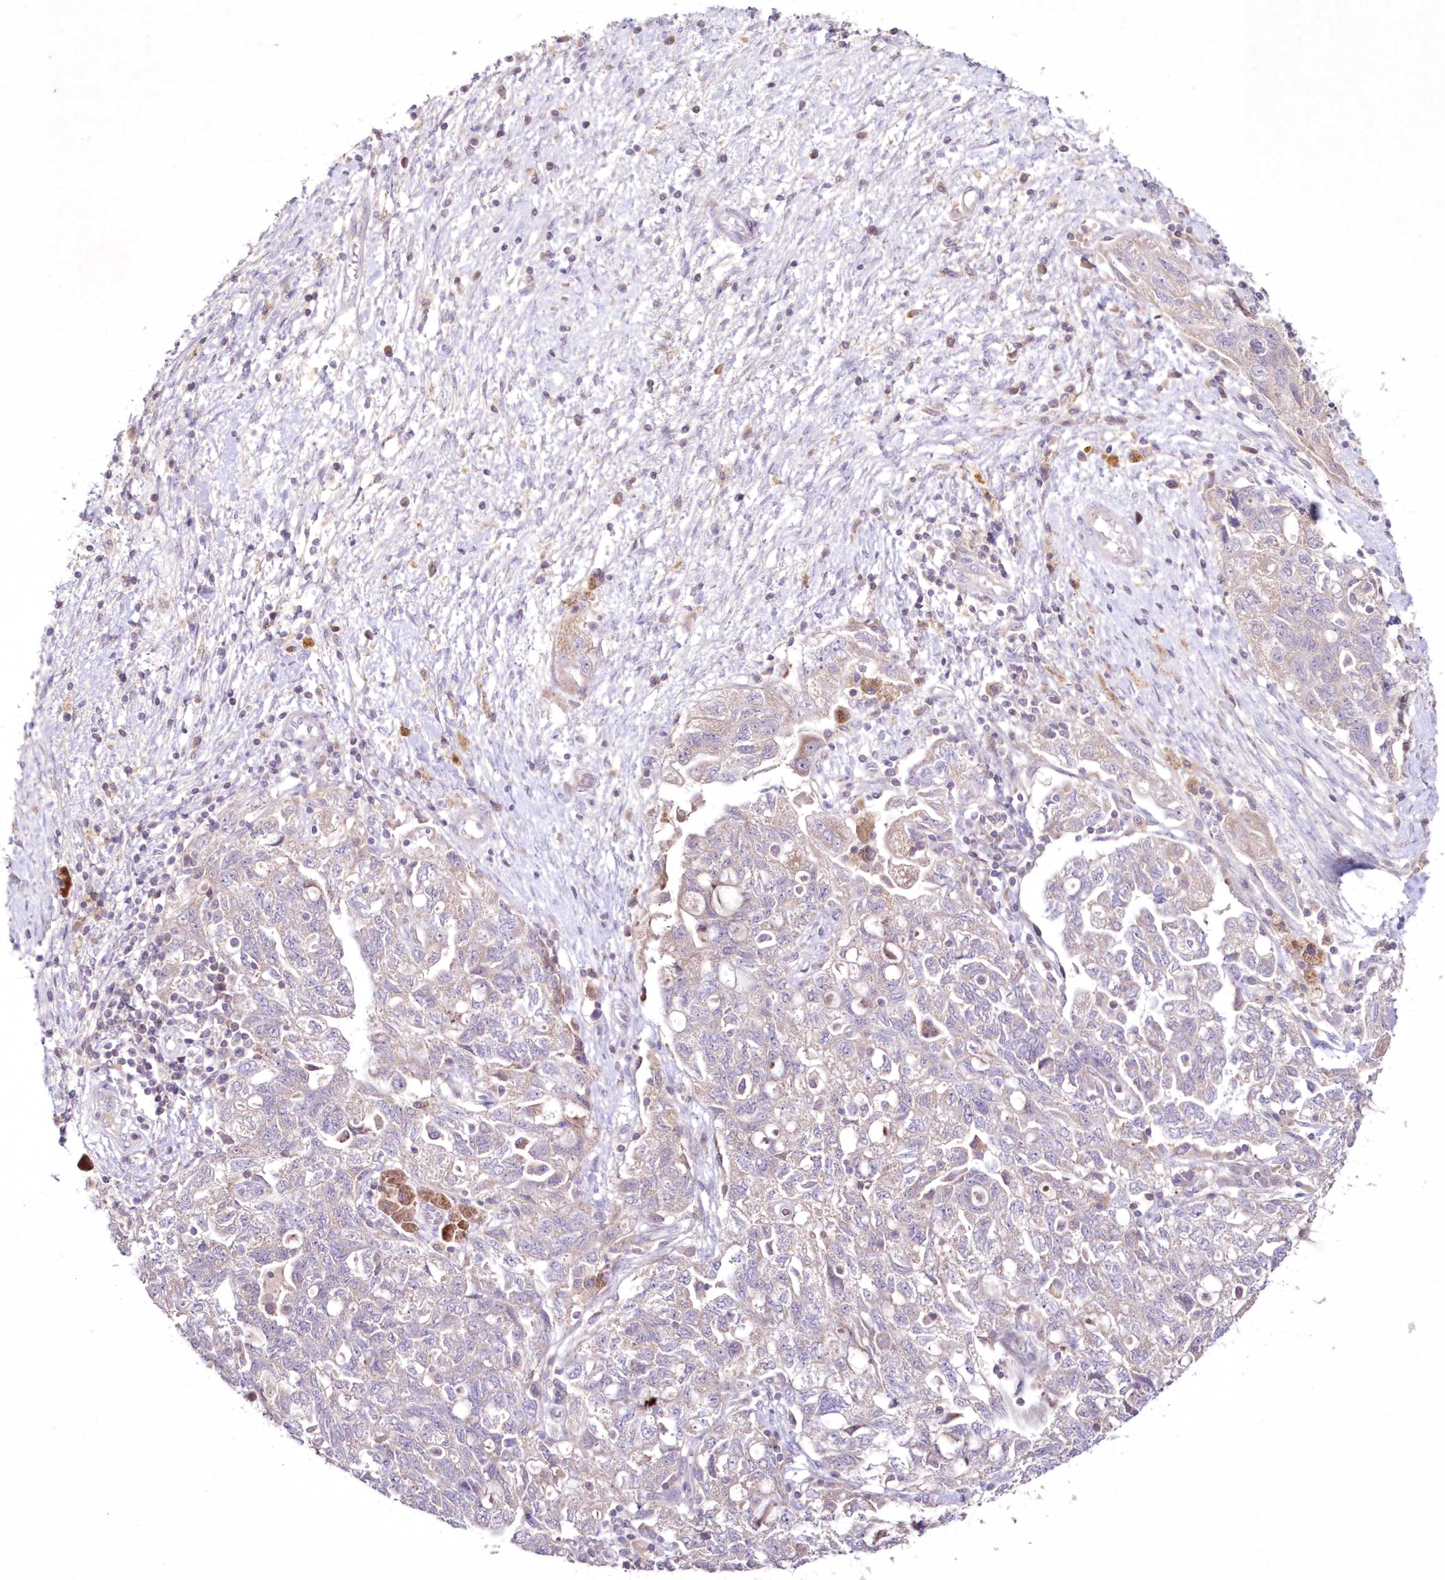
{"staining": {"intensity": "weak", "quantity": "<25%", "location": "cytoplasmic/membranous"}, "tissue": "ovarian cancer", "cell_type": "Tumor cells", "image_type": "cancer", "snomed": [{"axis": "morphology", "description": "Carcinoma, NOS"}, {"axis": "morphology", "description": "Cystadenocarcinoma, serous, NOS"}, {"axis": "topography", "description": "Ovary"}], "caption": "Human ovarian cancer (carcinoma) stained for a protein using immunohistochemistry (IHC) demonstrates no expression in tumor cells.", "gene": "NEU4", "patient": {"sex": "female", "age": 69}}